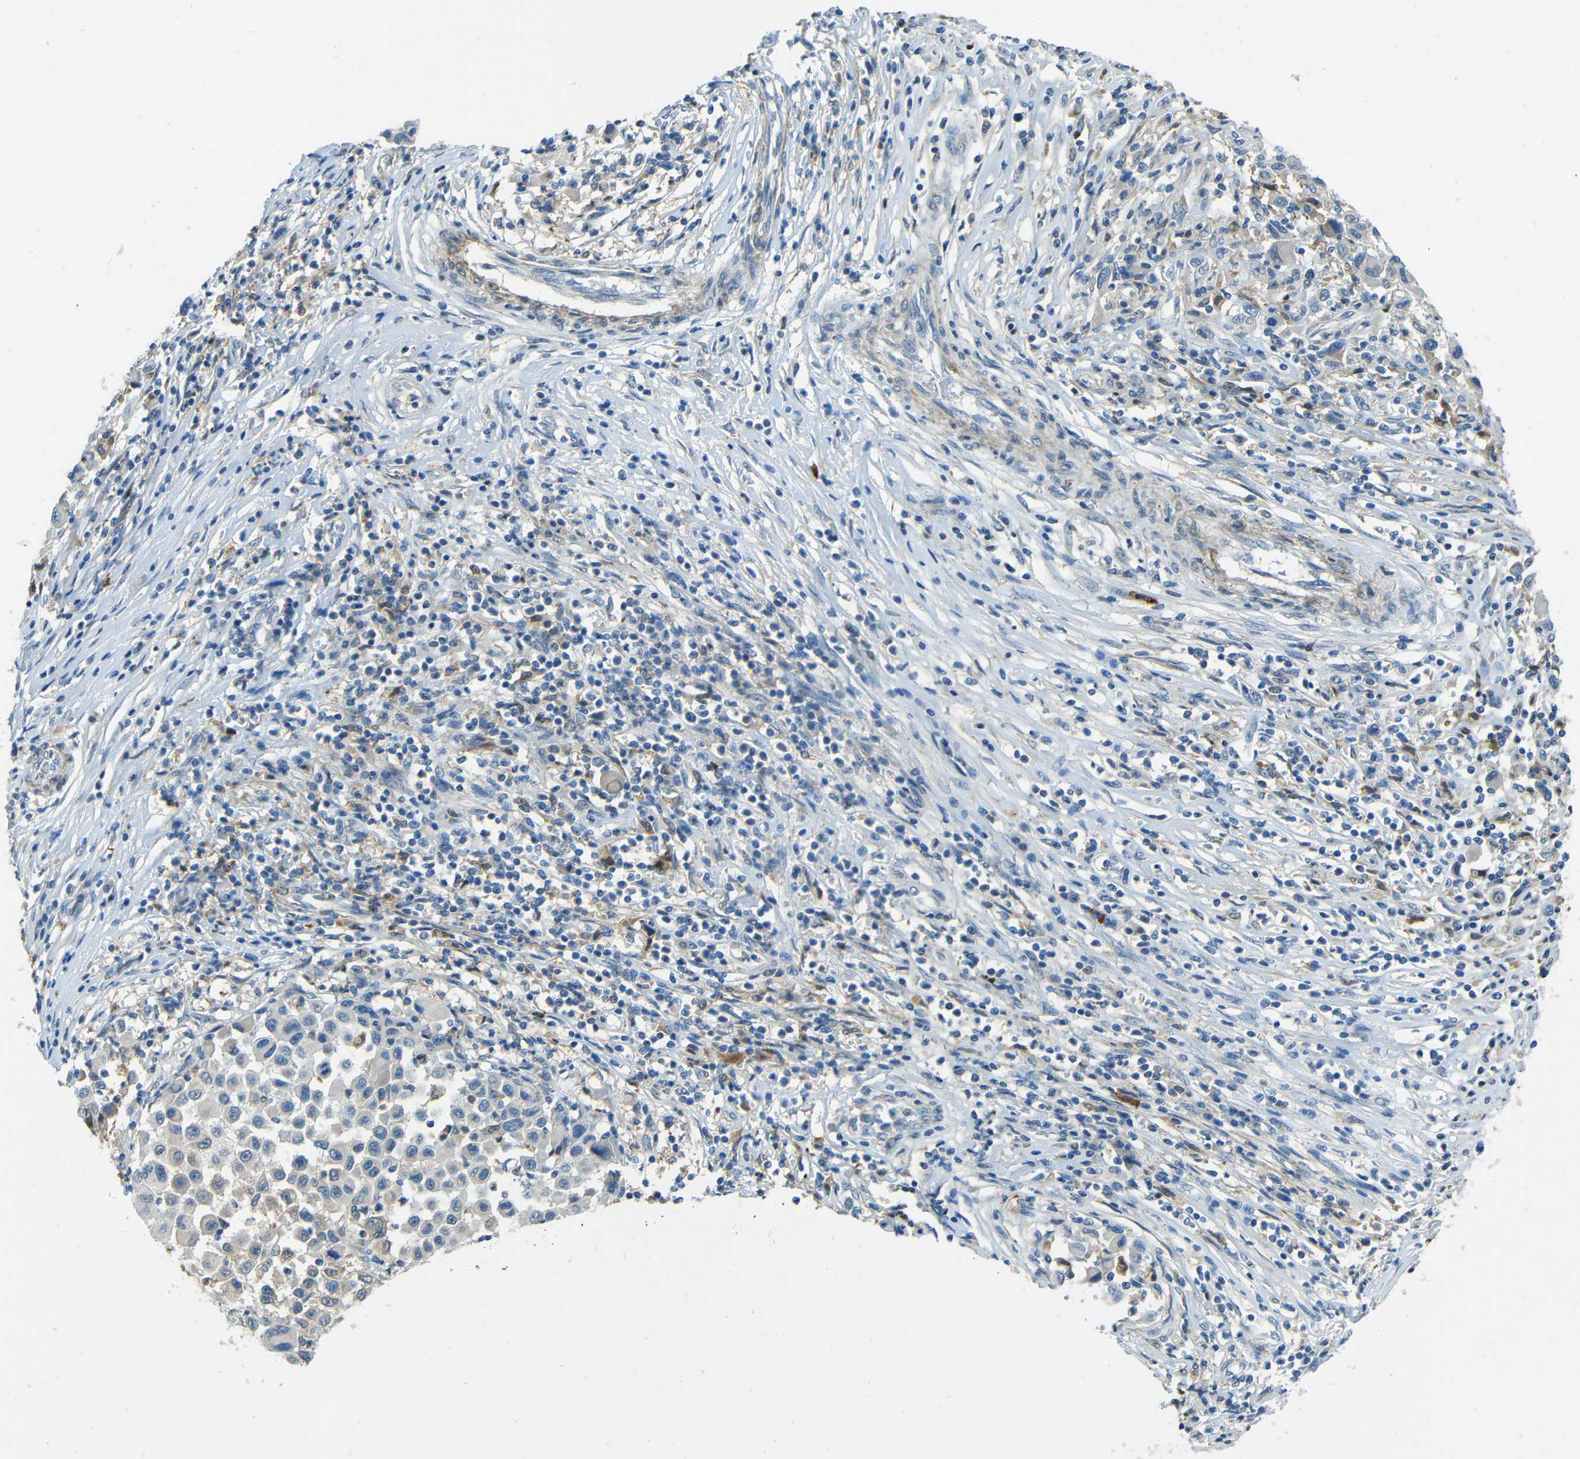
{"staining": {"intensity": "negative", "quantity": "none", "location": "none"}, "tissue": "melanoma", "cell_type": "Tumor cells", "image_type": "cancer", "snomed": [{"axis": "morphology", "description": "Malignant melanoma, Metastatic site"}, {"axis": "topography", "description": "Lymph node"}], "caption": "This is an IHC histopathology image of human malignant melanoma (metastatic site). There is no staining in tumor cells.", "gene": "CYP26B1", "patient": {"sex": "male", "age": 61}}